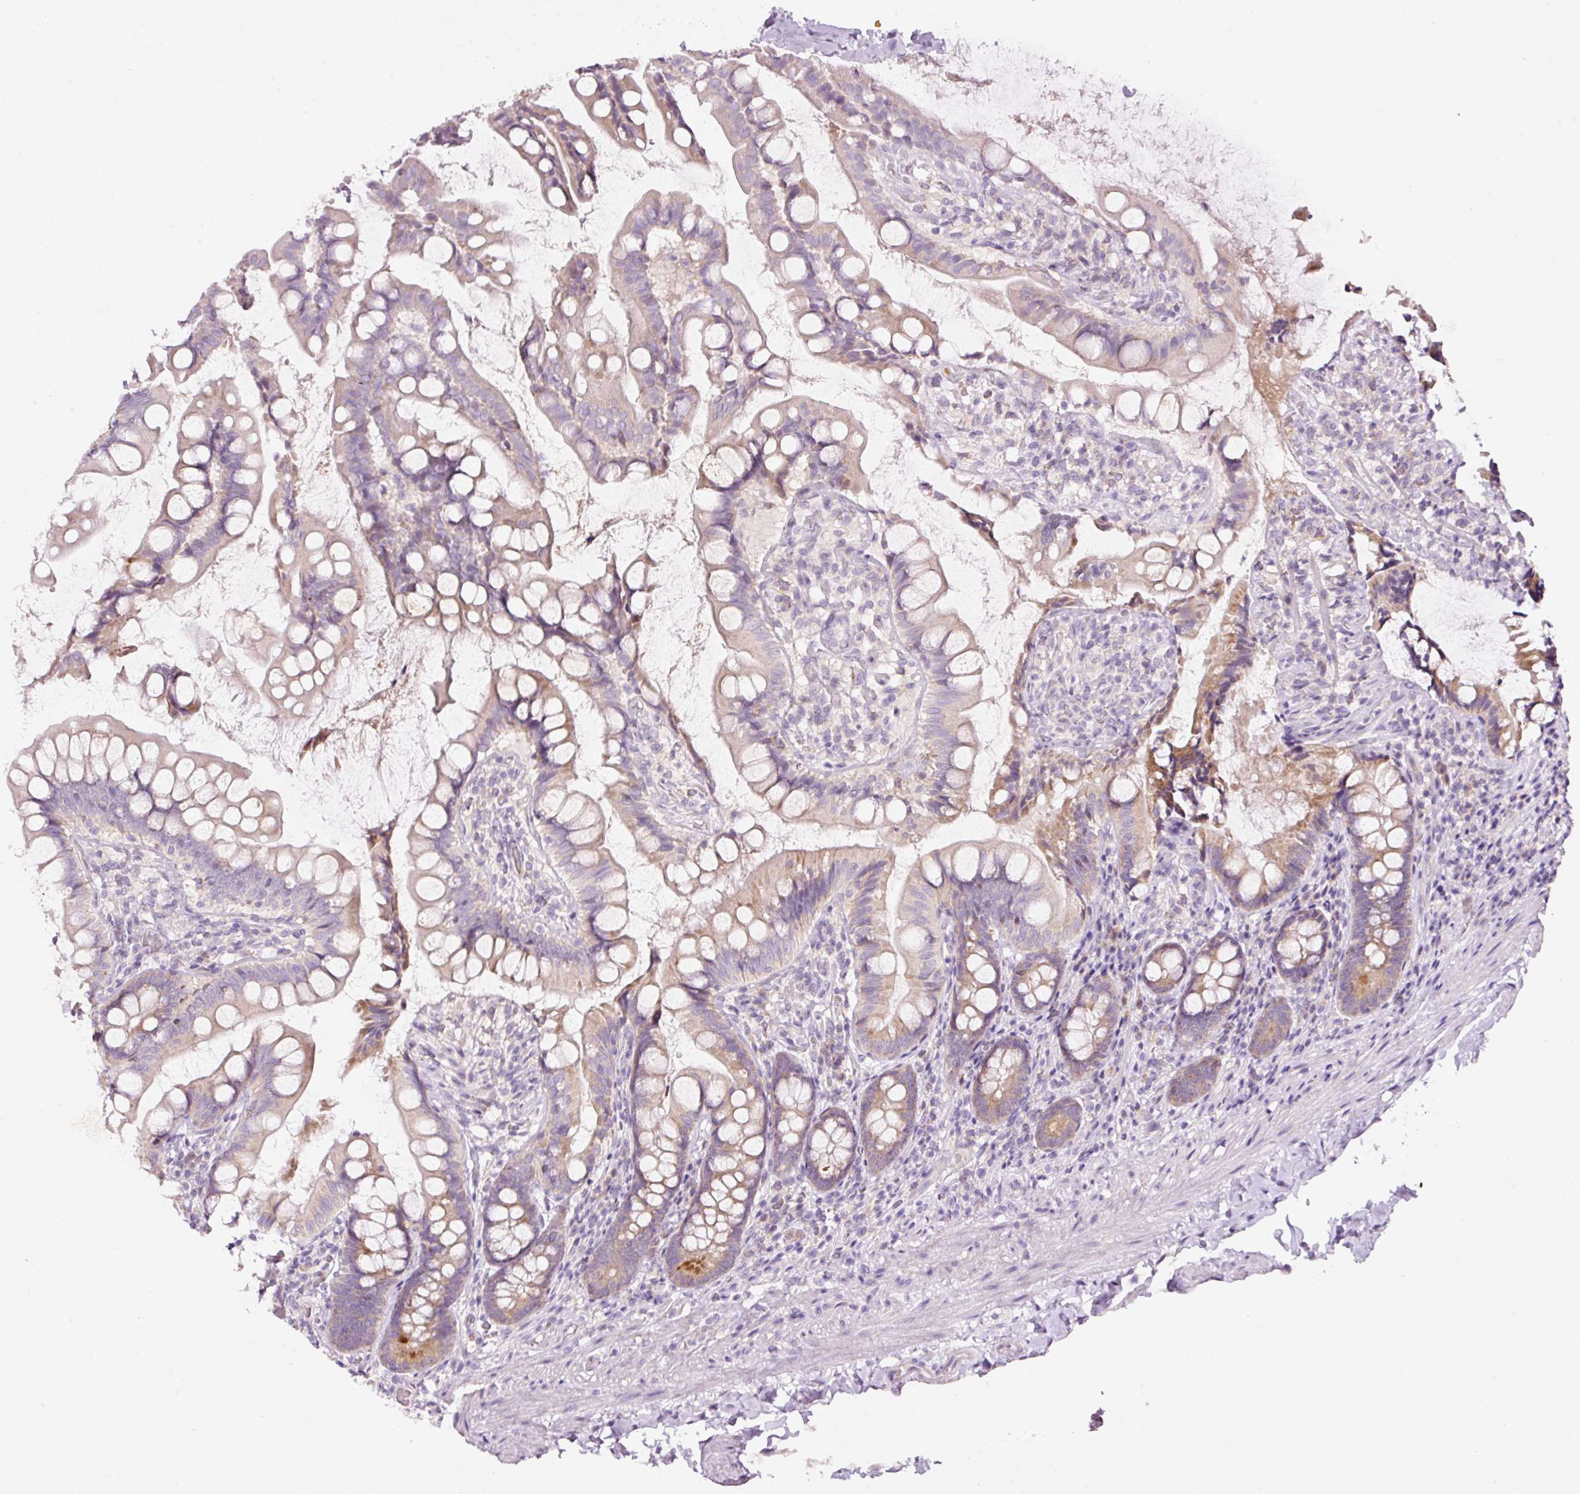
{"staining": {"intensity": "moderate", "quantity": "25%-75%", "location": "cytoplasmic/membranous"}, "tissue": "small intestine", "cell_type": "Glandular cells", "image_type": "normal", "snomed": [{"axis": "morphology", "description": "Normal tissue, NOS"}, {"axis": "topography", "description": "Small intestine"}], "caption": "Immunohistochemical staining of normal human small intestine displays 25%-75% levels of moderate cytoplasmic/membranous protein expression in about 25%-75% of glandular cells. The staining was performed using DAB, with brown indicating positive protein expression. Nuclei are stained blue with hematoxylin.", "gene": "RSPO2", "patient": {"sex": "male", "age": 70}}